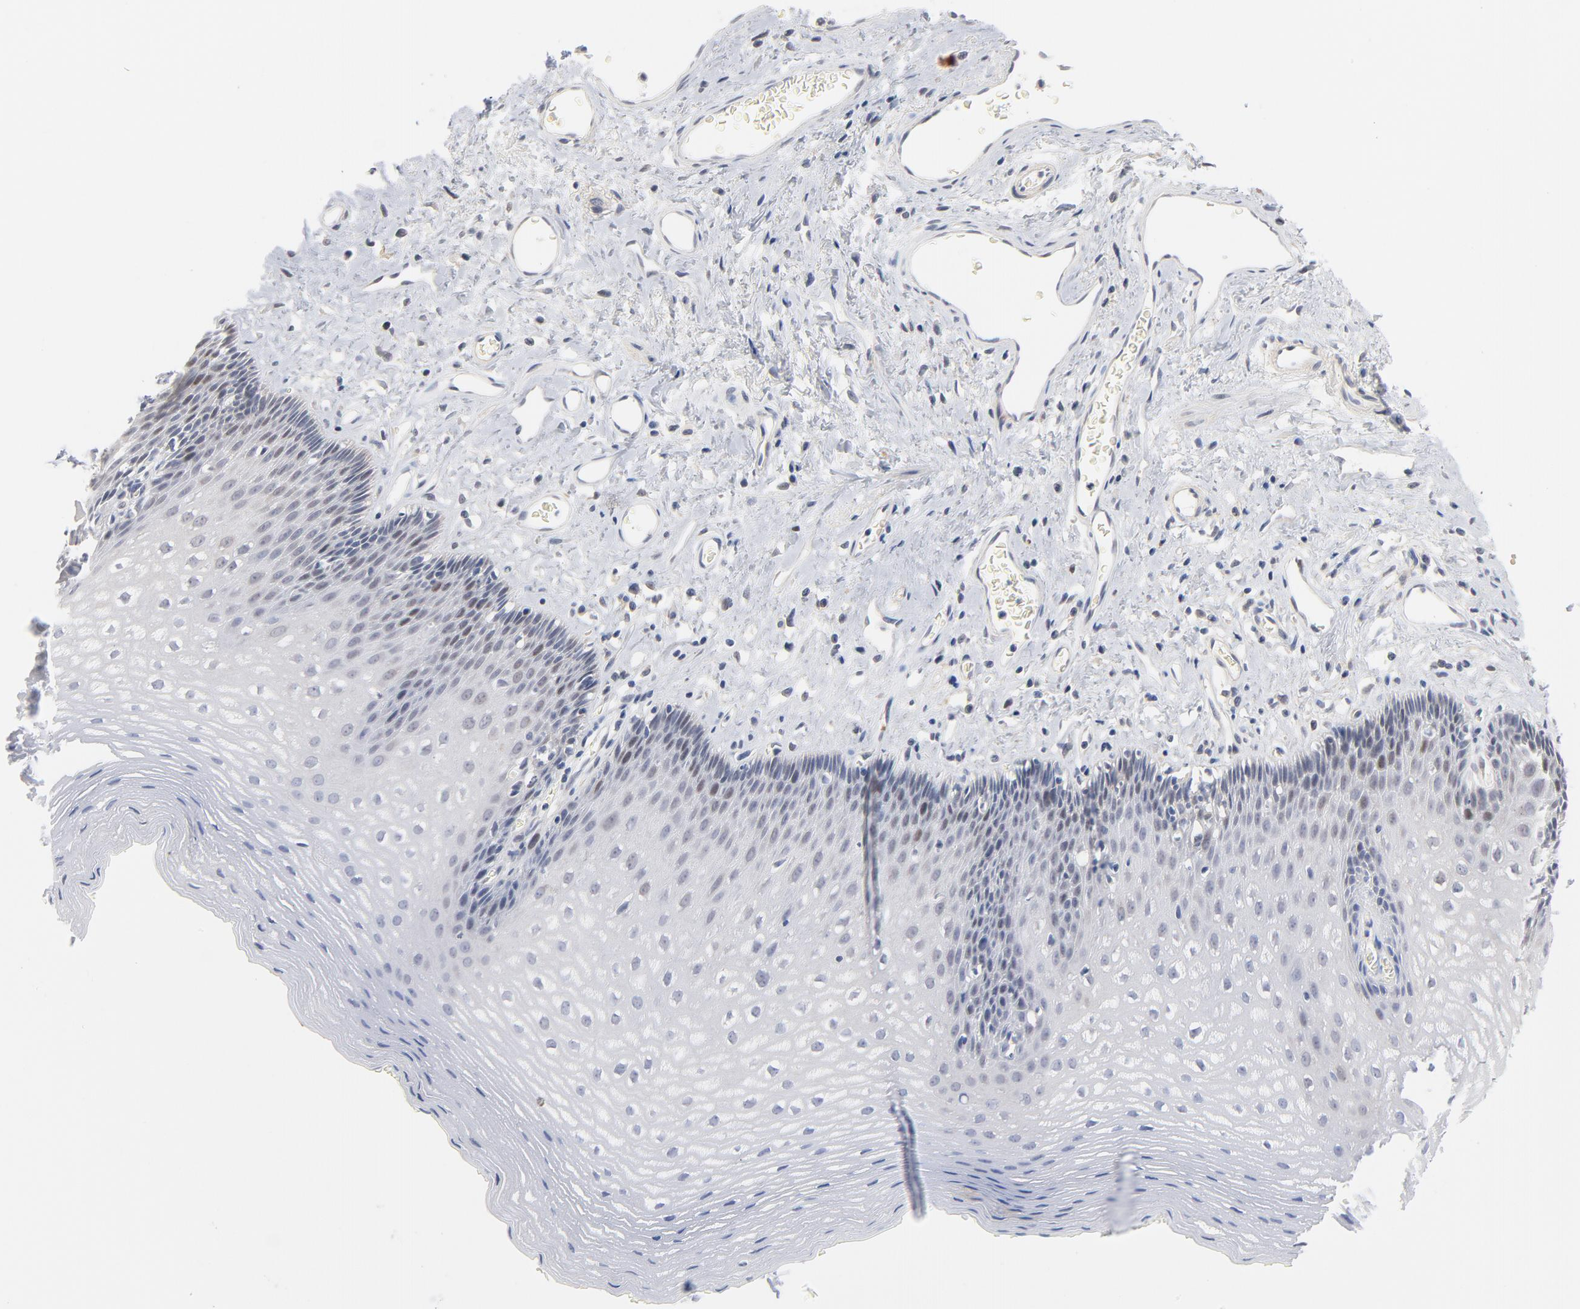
{"staining": {"intensity": "weak", "quantity": "<25%", "location": "nuclear"}, "tissue": "esophagus", "cell_type": "Squamous epithelial cells", "image_type": "normal", "snomed": [{"axis": "morphology", "description": "Normal tissue, NOS"}, {"axis": "topography", "description": "Esophagus"}], "caption": "Protein analysis of benign esophagus shows no significant staining in squamous epithelial cells.", "gene": "UBL4A", "patient": {"sex": "female", "age": 70}}